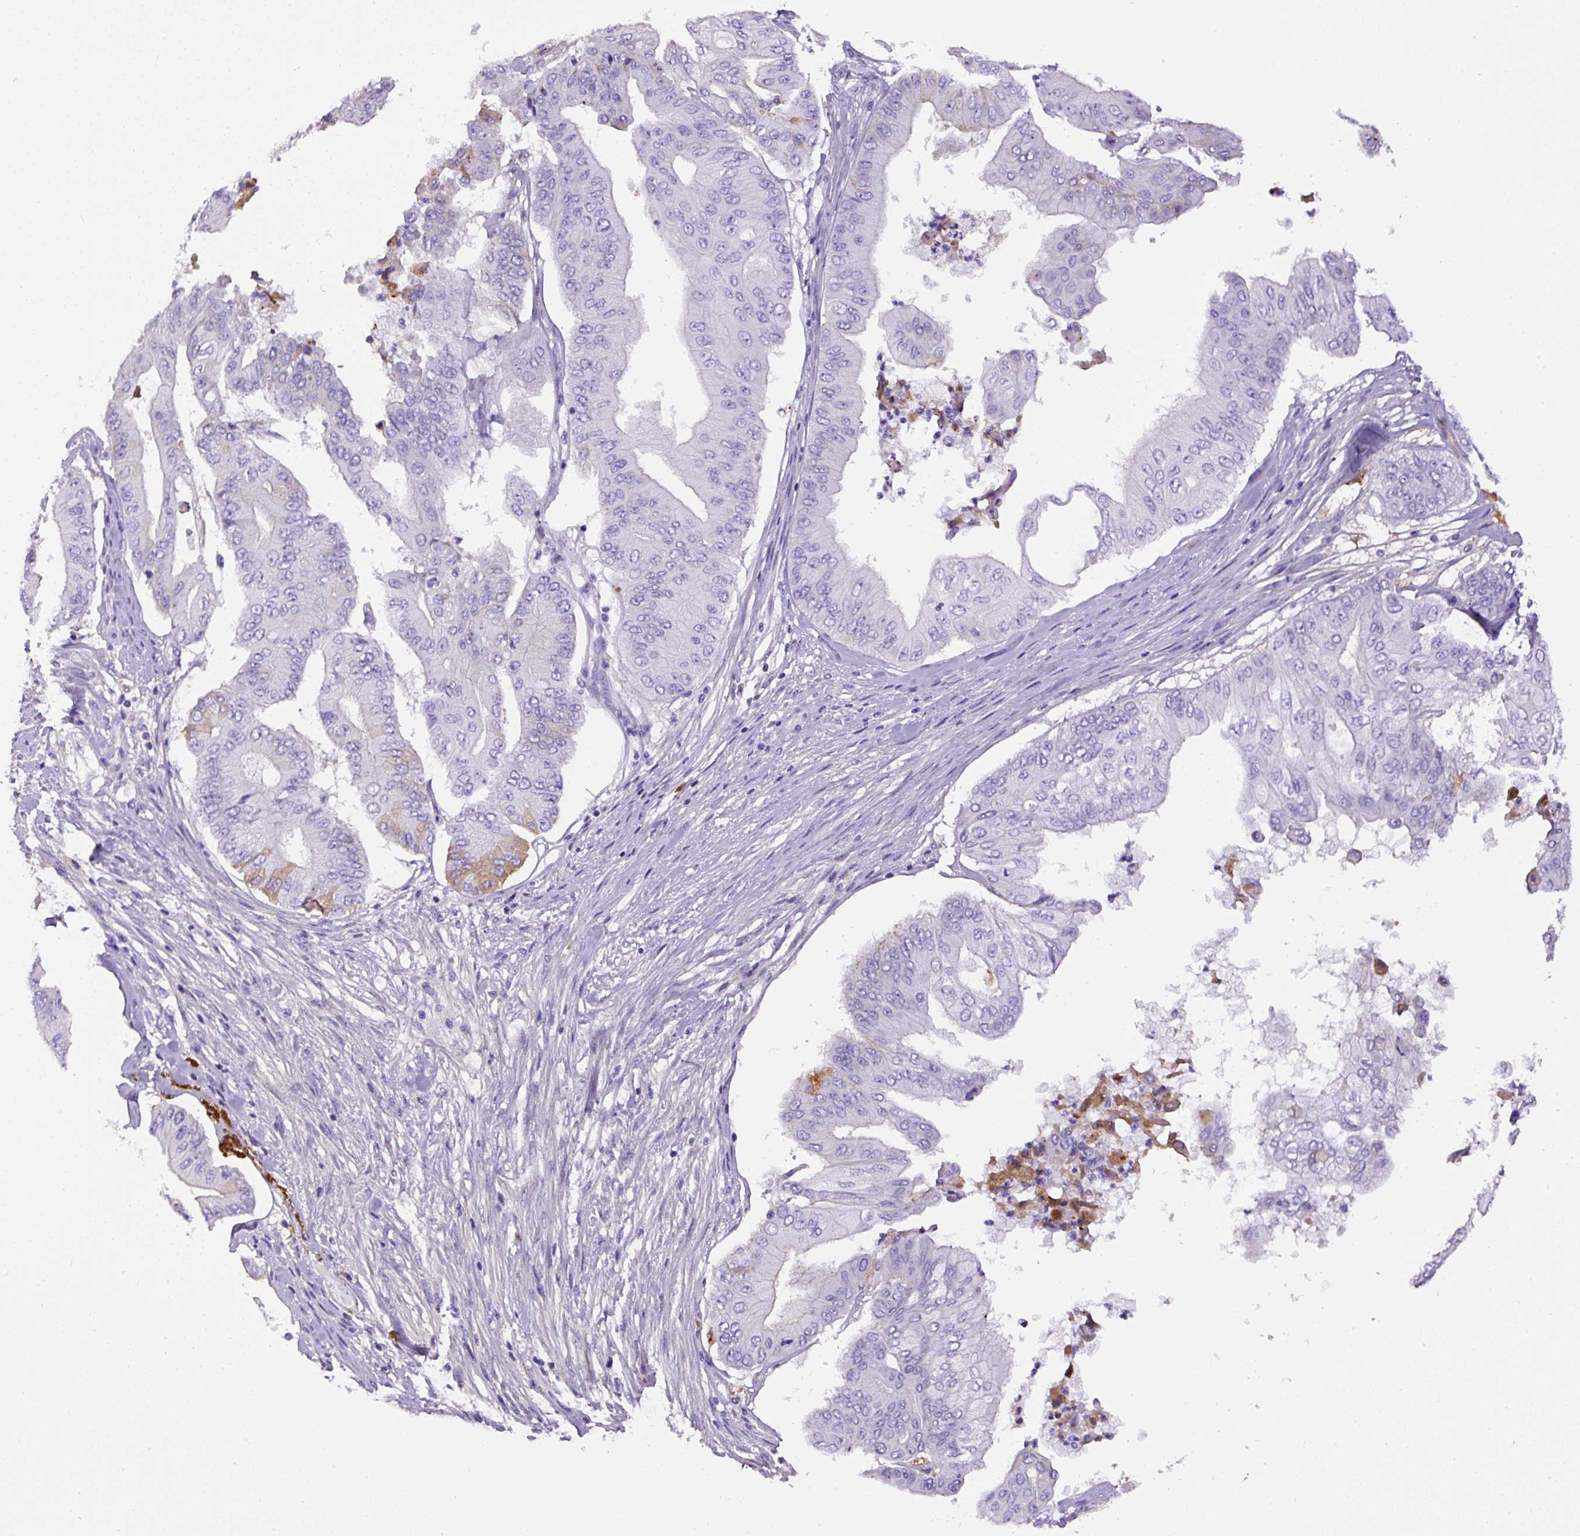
{"staining": {"intensity": "negative", "quantity": "none", "location": "none"}, "tissue": "pancreatic cancer", "cell_type": "Tumor cells", "image_type": "cancer", "snomed": [{"axis": "morphology", "description": "Adenocarcinoma, NOS"}, {"axis": "topography", "description": "Pancreas"}], "caption": "High power microscopy histopathology image of an immunohistochemistry micrograph of pancreatic cancer (adenocarcinoma), revealing no significant positivity in tumor cells.", "gene": "APCS", "patient": {"sex": "female", "age": 77}}